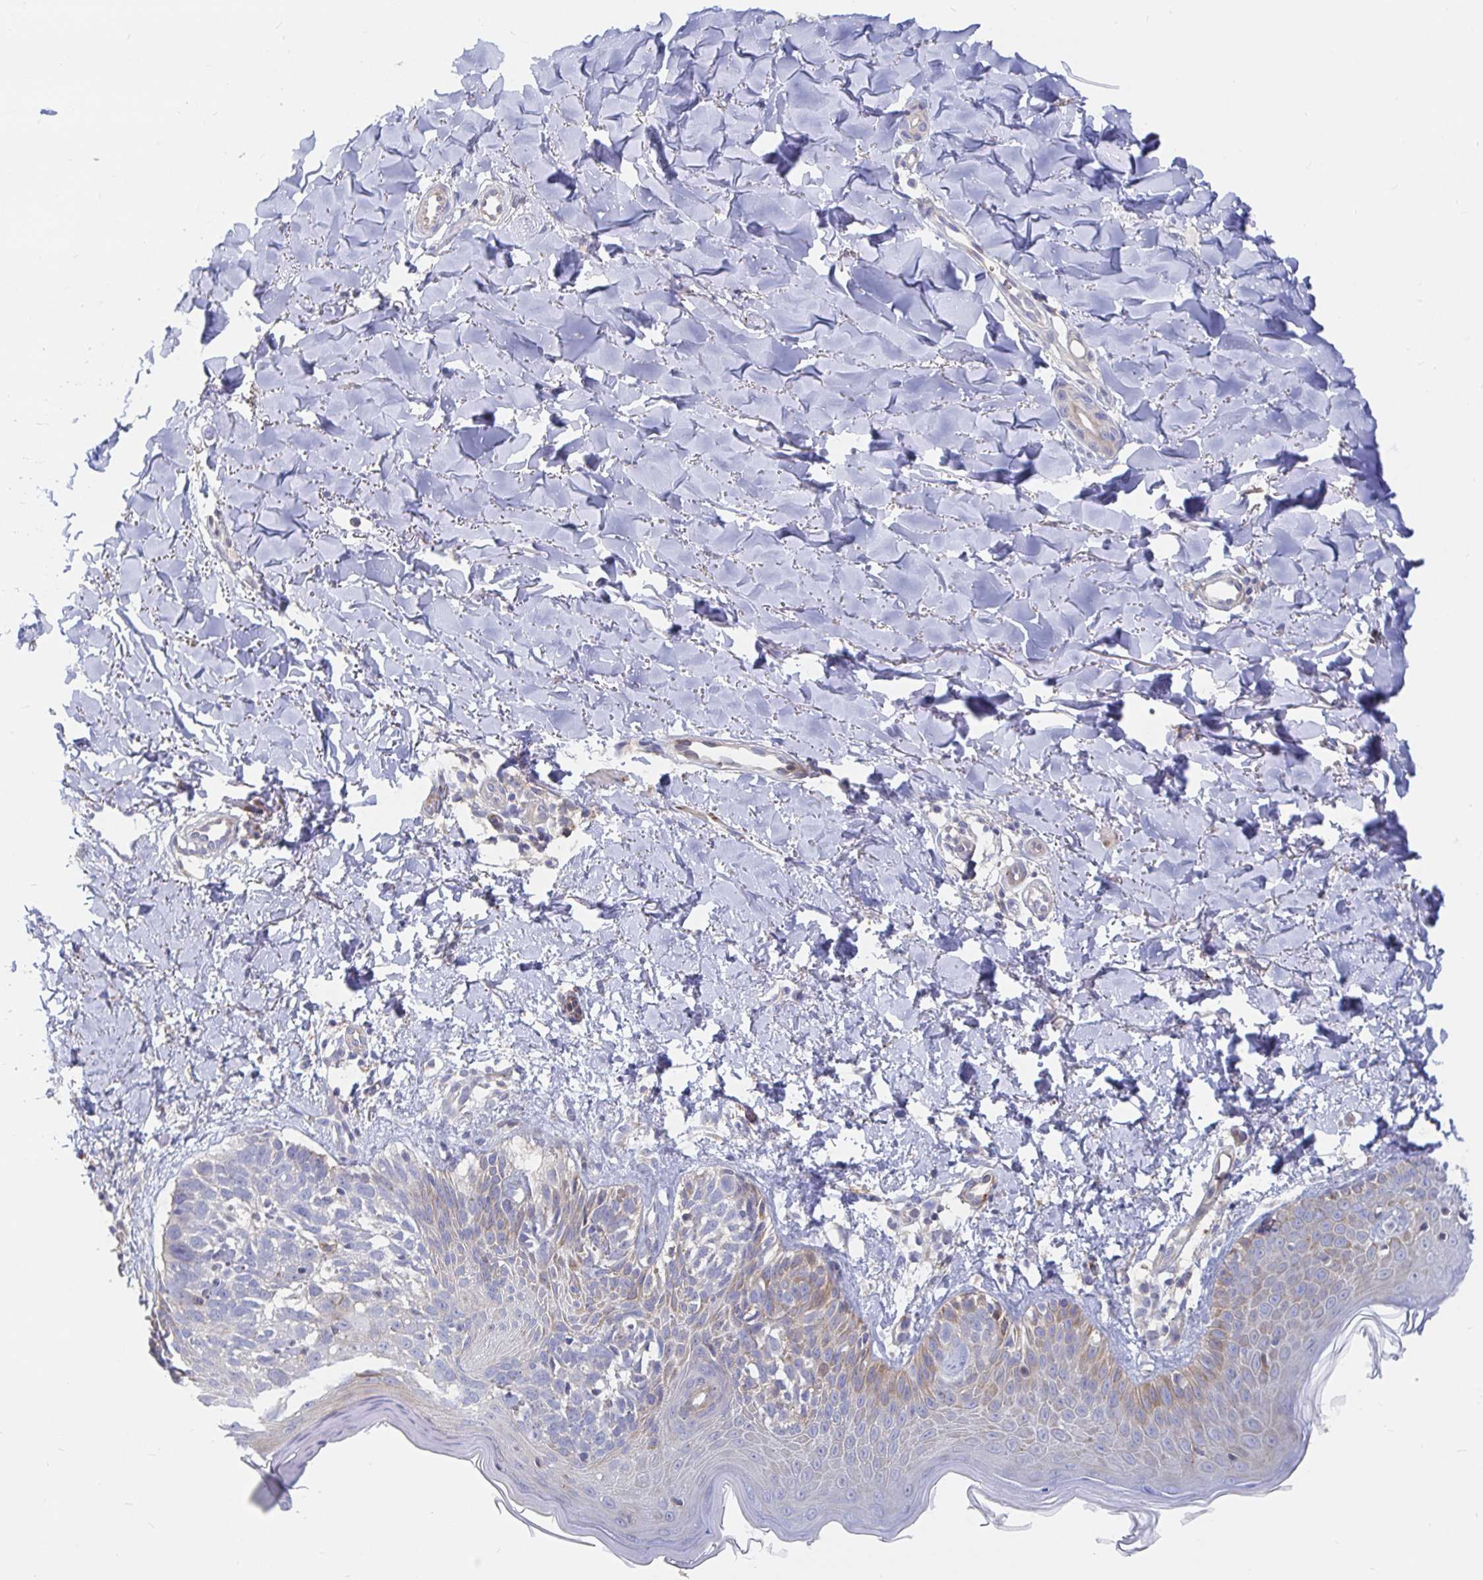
{"staining": {"intensity": "weak", "quantity": "<25%", "location": "cytoplasmic/membranous"}, "tissue": "skin cancer", "cell_type": "Tumor cells", "image_type": "cancer", "snomed": [{"axis": "morphology", "description": "Basal cell carcinoma"}, {"axis": "topography", "description": "Skin"}], "caption": "Protein analysis of skin cancer (basal cell carcinoma) shows no significant expression in tumor cells. (Immunohistochemistry, brightfield microscopy, high magnification).", "gene": "KCTD19", "patient": {"sex": "female", "age": 45}}